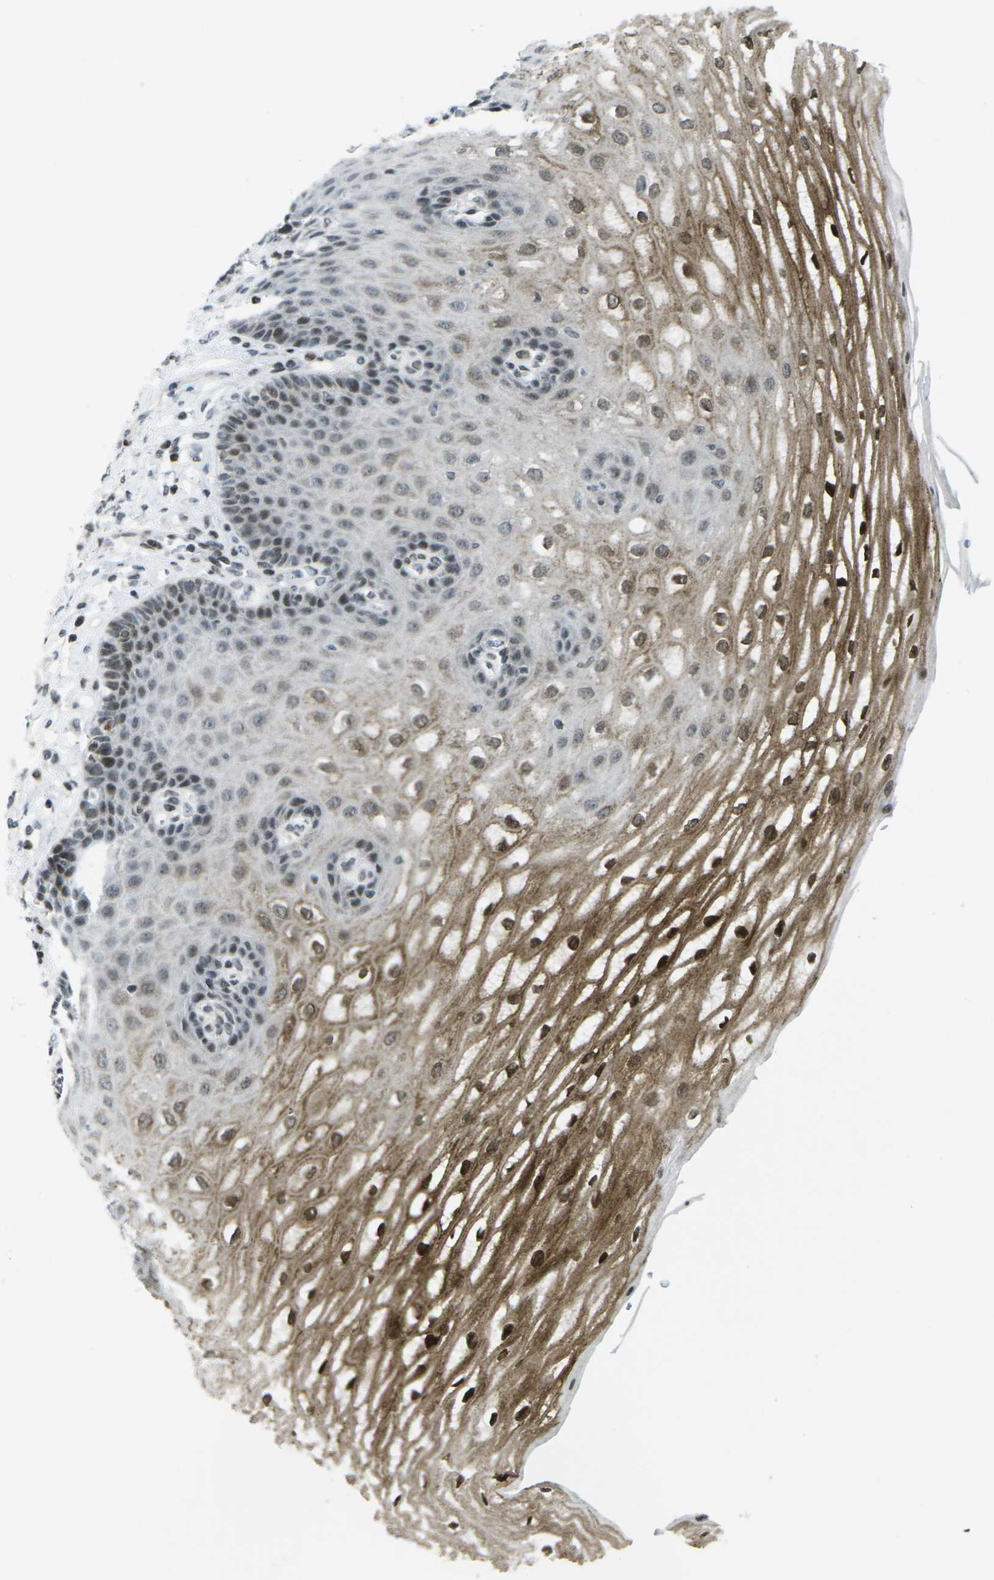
{"staining": {"intensity": "strong", "quantity": ">75%", "location": "cytoplasmic/membranous,nuclear"}, "tissue": "esophagus", "cell_type": "Squamous epithelial cells", "image_type": "normal", "snomed": [{"axis": "morphology", "description": "Normal tissue, NOS"}, {"axis": "topography", "description": "Esophagus"}], "caption": "This histopathology image reveals unremarkable esophagus stained with IHC to label a protein in brown. The cytoplasmic/membranous,nuclear of squamous epithelial cells show strong positivity for the protein. Nuclei are counter-stained blue.", "gene": "EME1", "patient": {"sex": "male", "age": 54}}